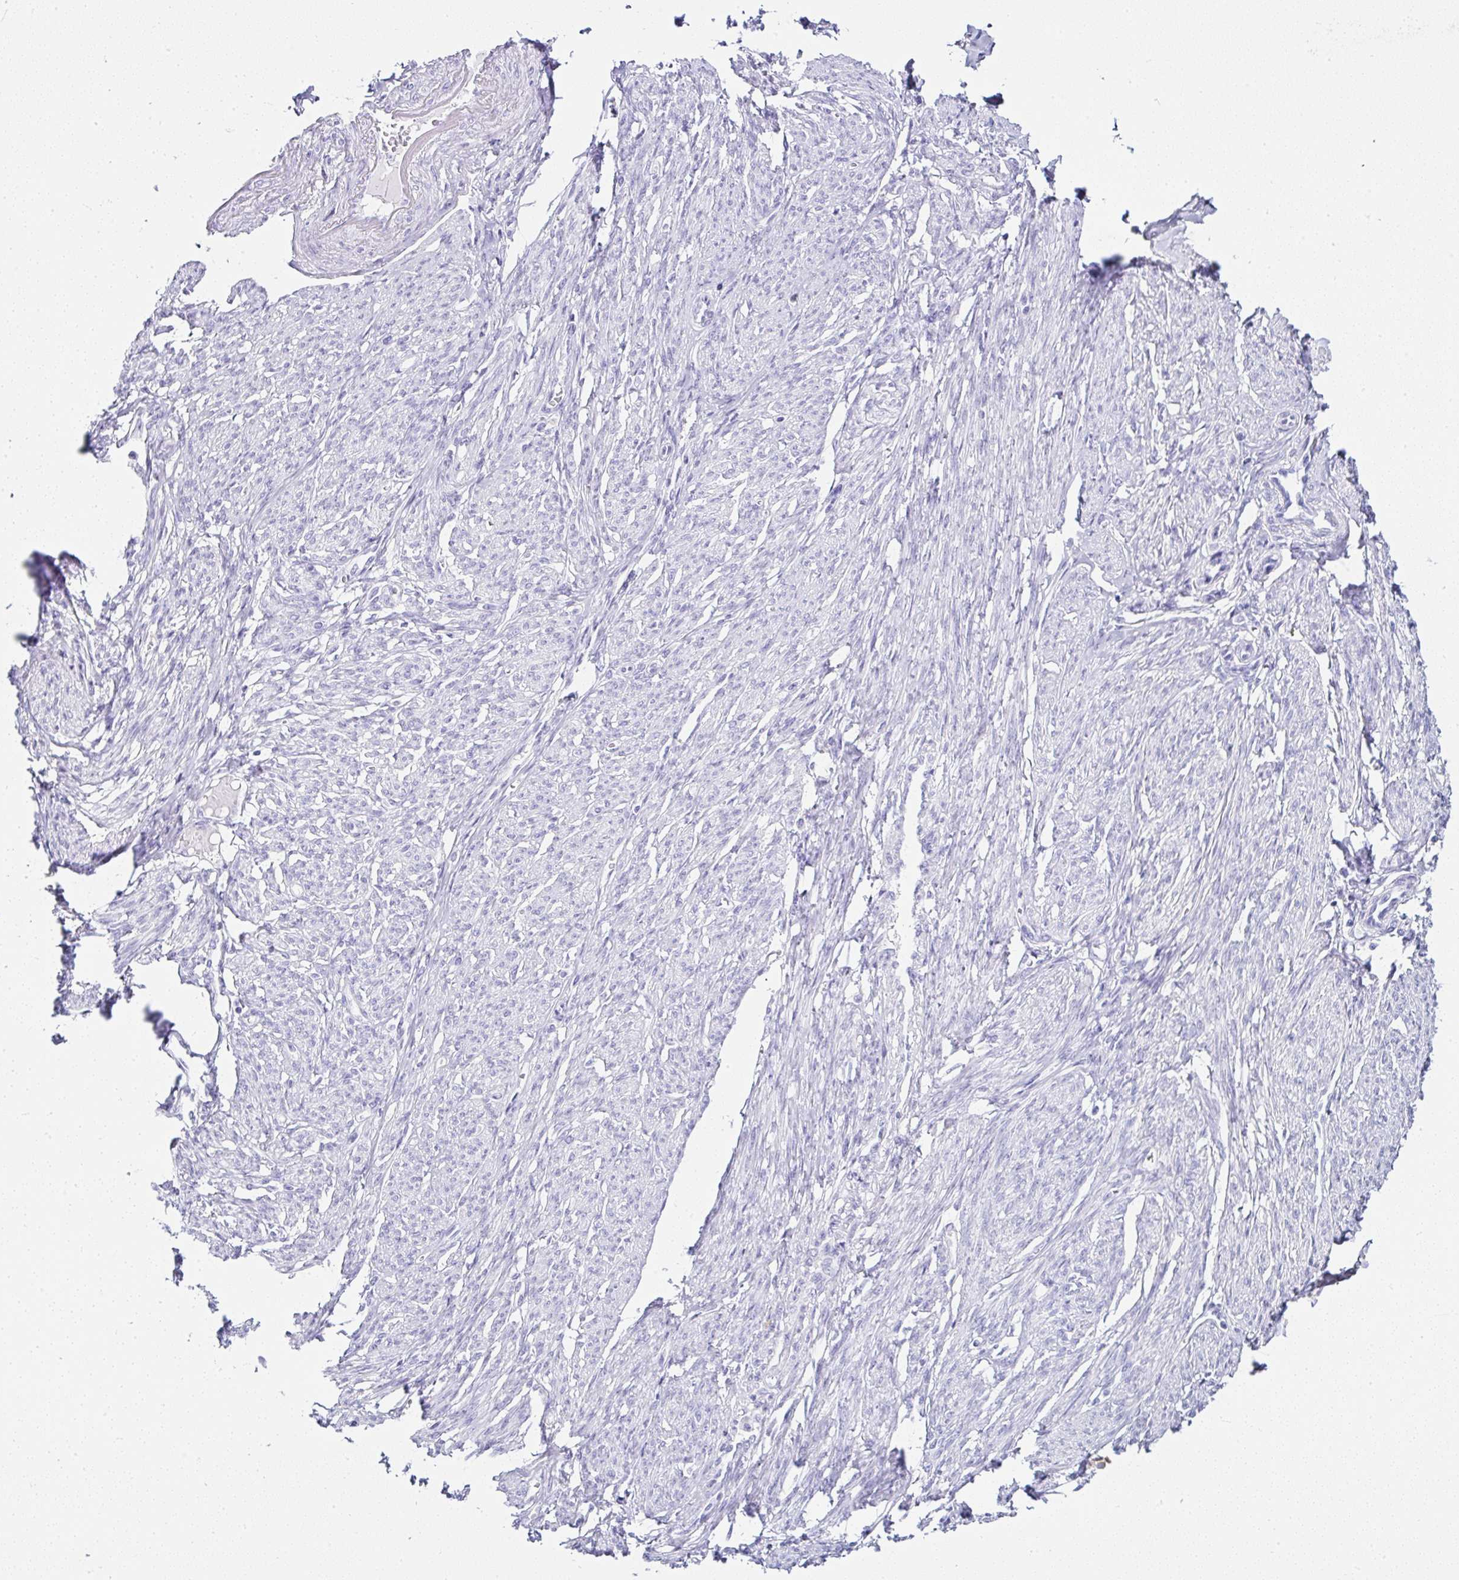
{"staining": {"intensity": "negative", "quantity": "none", "location": "none"}, "tissue": "smooth muscle", "cell_type": "Smooth muscle cells", "image_type": "normal", "snomed": [{"axis": "morphology", "description": "Normal tissue, NOS"}, {"axis": "topography", "description": "Smooth muscle"}], "caption": "Smooth muscle cells show no significant positivity in unremarkable smooth muscle. (DAB (3,3'-diaminobenzidine) IHC visualized using brightfield microscopy, high magnification).", "gene": "SERPINB3", "patient": {"sex": "female", "age": 65}}